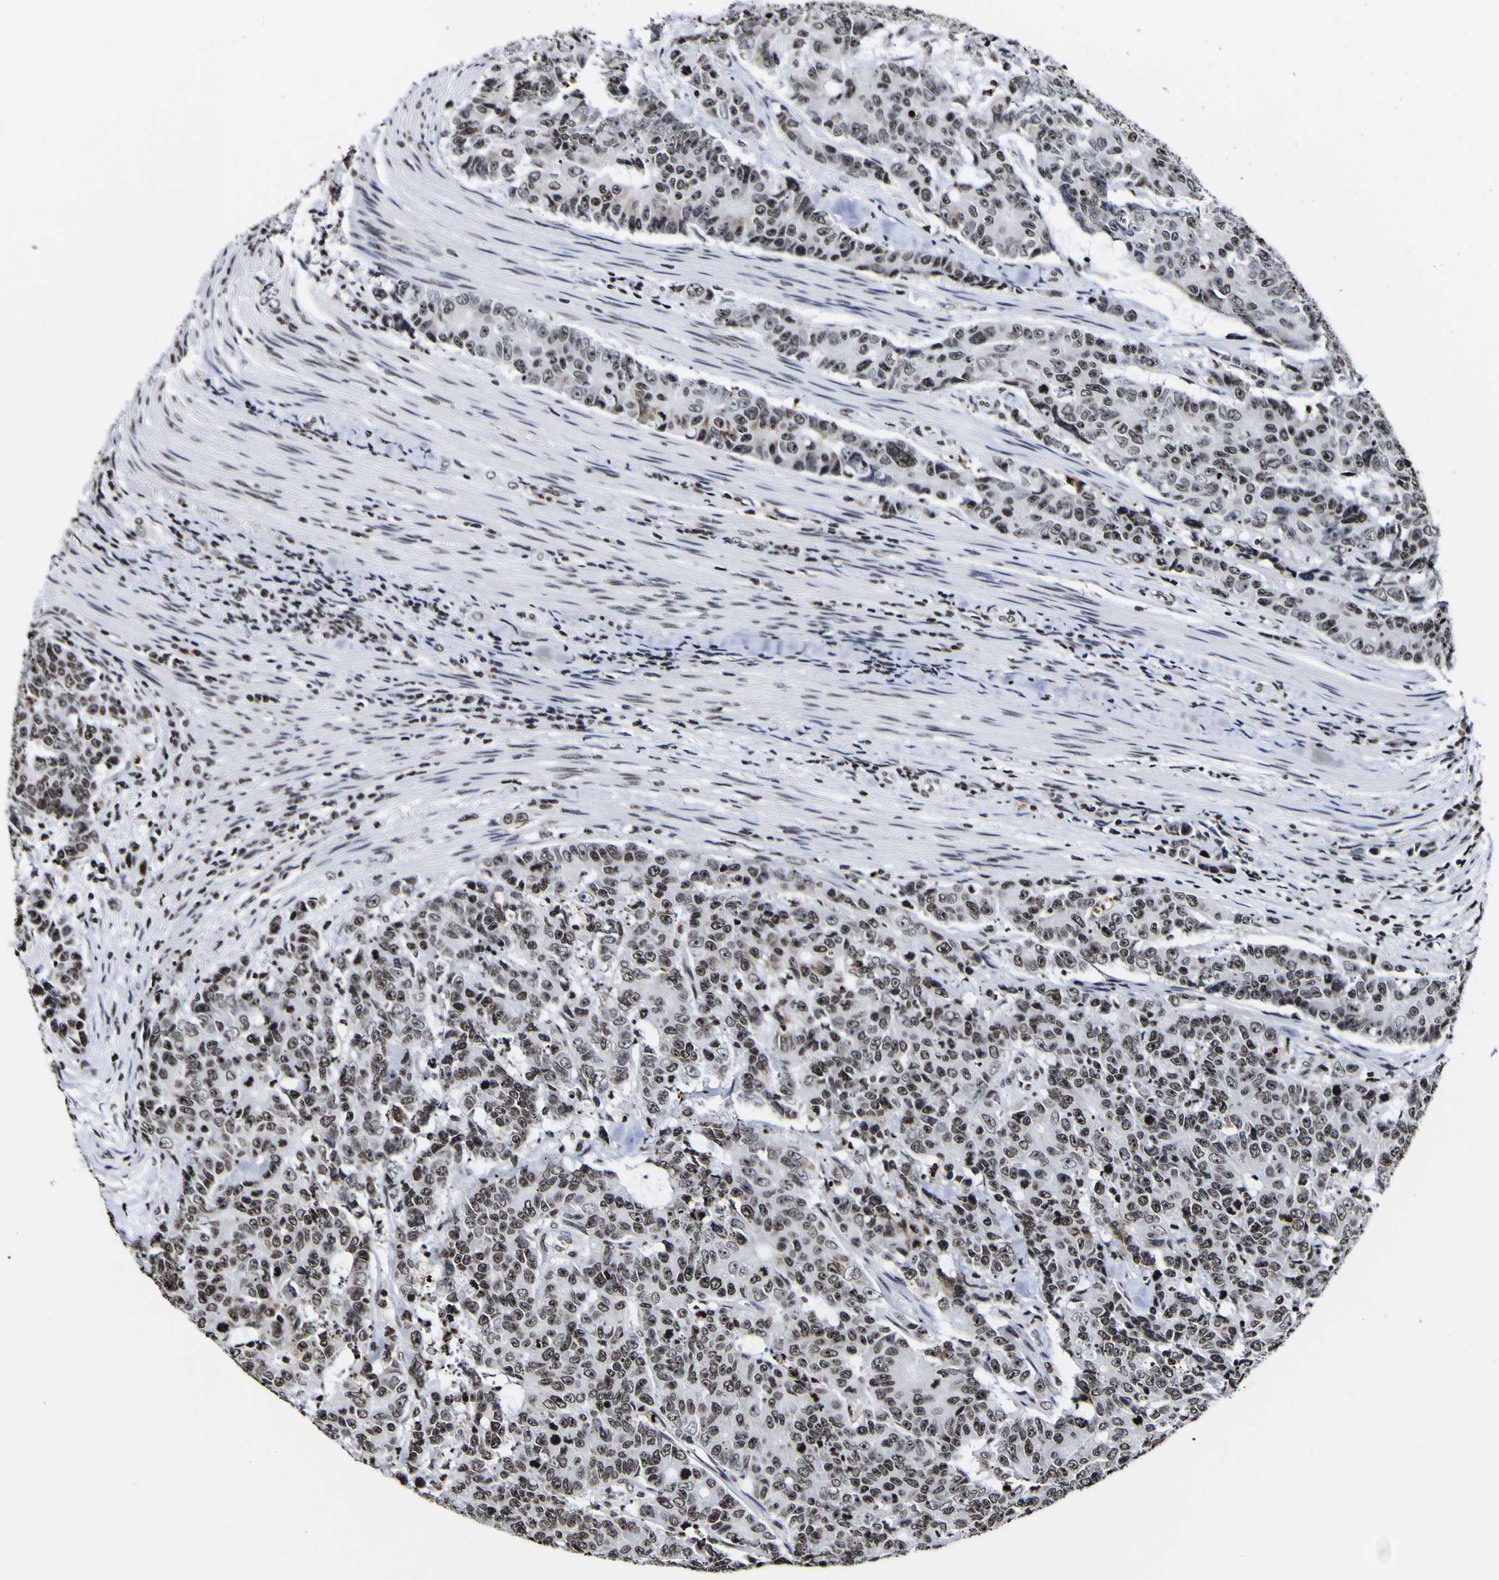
{"staining": {"intensity": "strong", "quantity": "25%-75%", "location": "nuclear"}, "tissue": "colorectal cancer", "cell_type": "Tumor cells", "image_type": "cancer", "snomed": [{"axis": "morphology", "description": "Adenocarcinoma, NOS"}, {"axis": "topography", "description": "Colon"}], "caption": "Tumor cells reveal strong nuclear staining in about 25%-75% of cells in colorectal cancer (adenocarcinoma).", "gene": "PIAS1", "patient": {"sex": "female", "age": 86}}